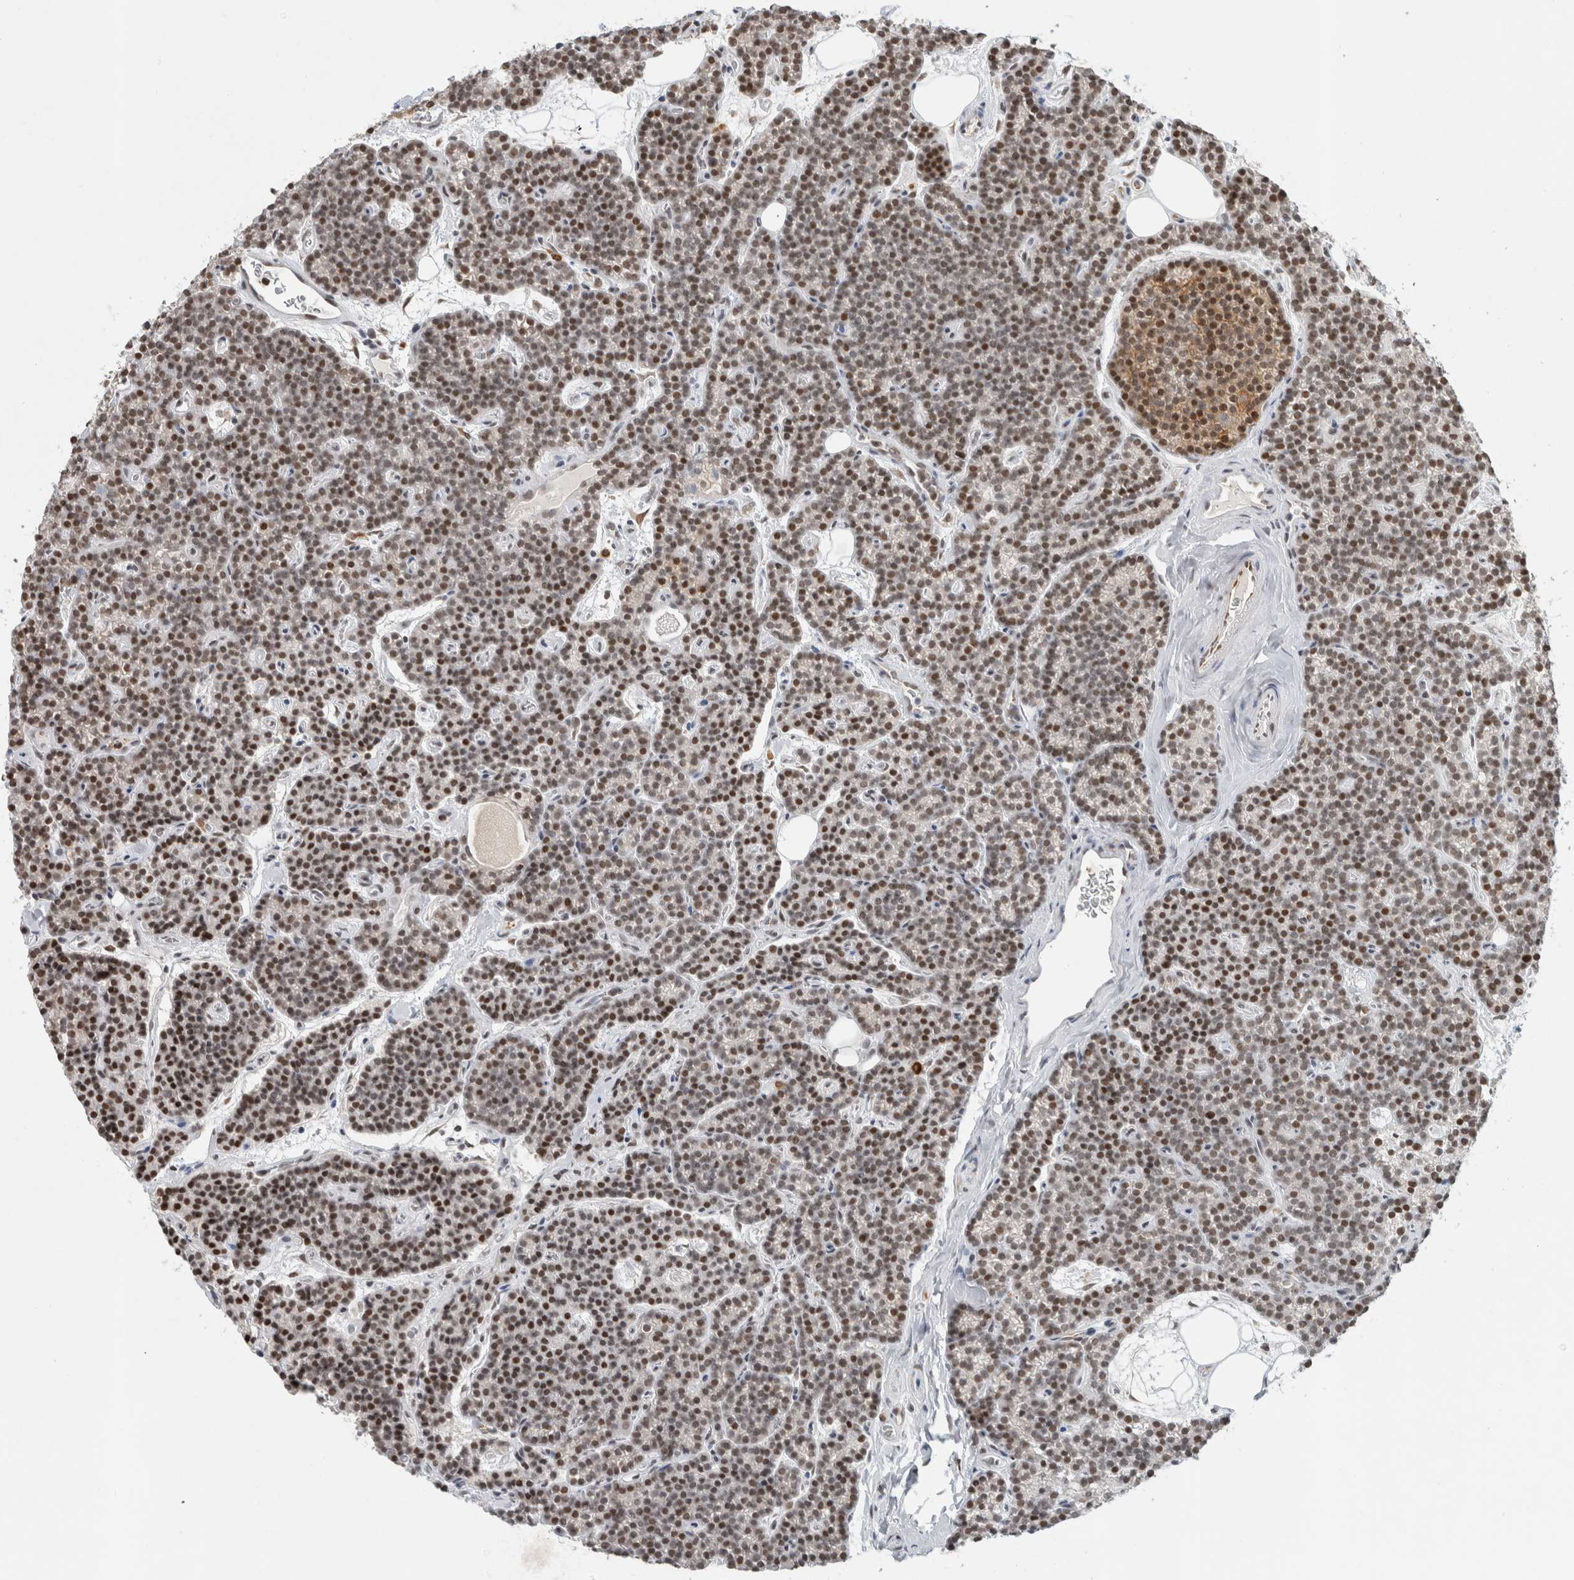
{"staining": {"intensity": "moderate", "quantity": ">75%", "location": "nuclear"}, "tissue": "parathyroid gland", "cell_type": "Glandular cells", "image_type": "normal", "snomed": [{"axis": "morphology", "description": "Normal tissue, NOS"}, {"axis": "topography", "description": "Parathyroid gland"}], "caption": "Protein positivity by IHC demonstrates moderate nuclear staining in approximately >75% of glandular cells in unremarkable parathyroid gland.", "gene": "HNRNPR", "patient": {"sex": "male", "age": 42}}